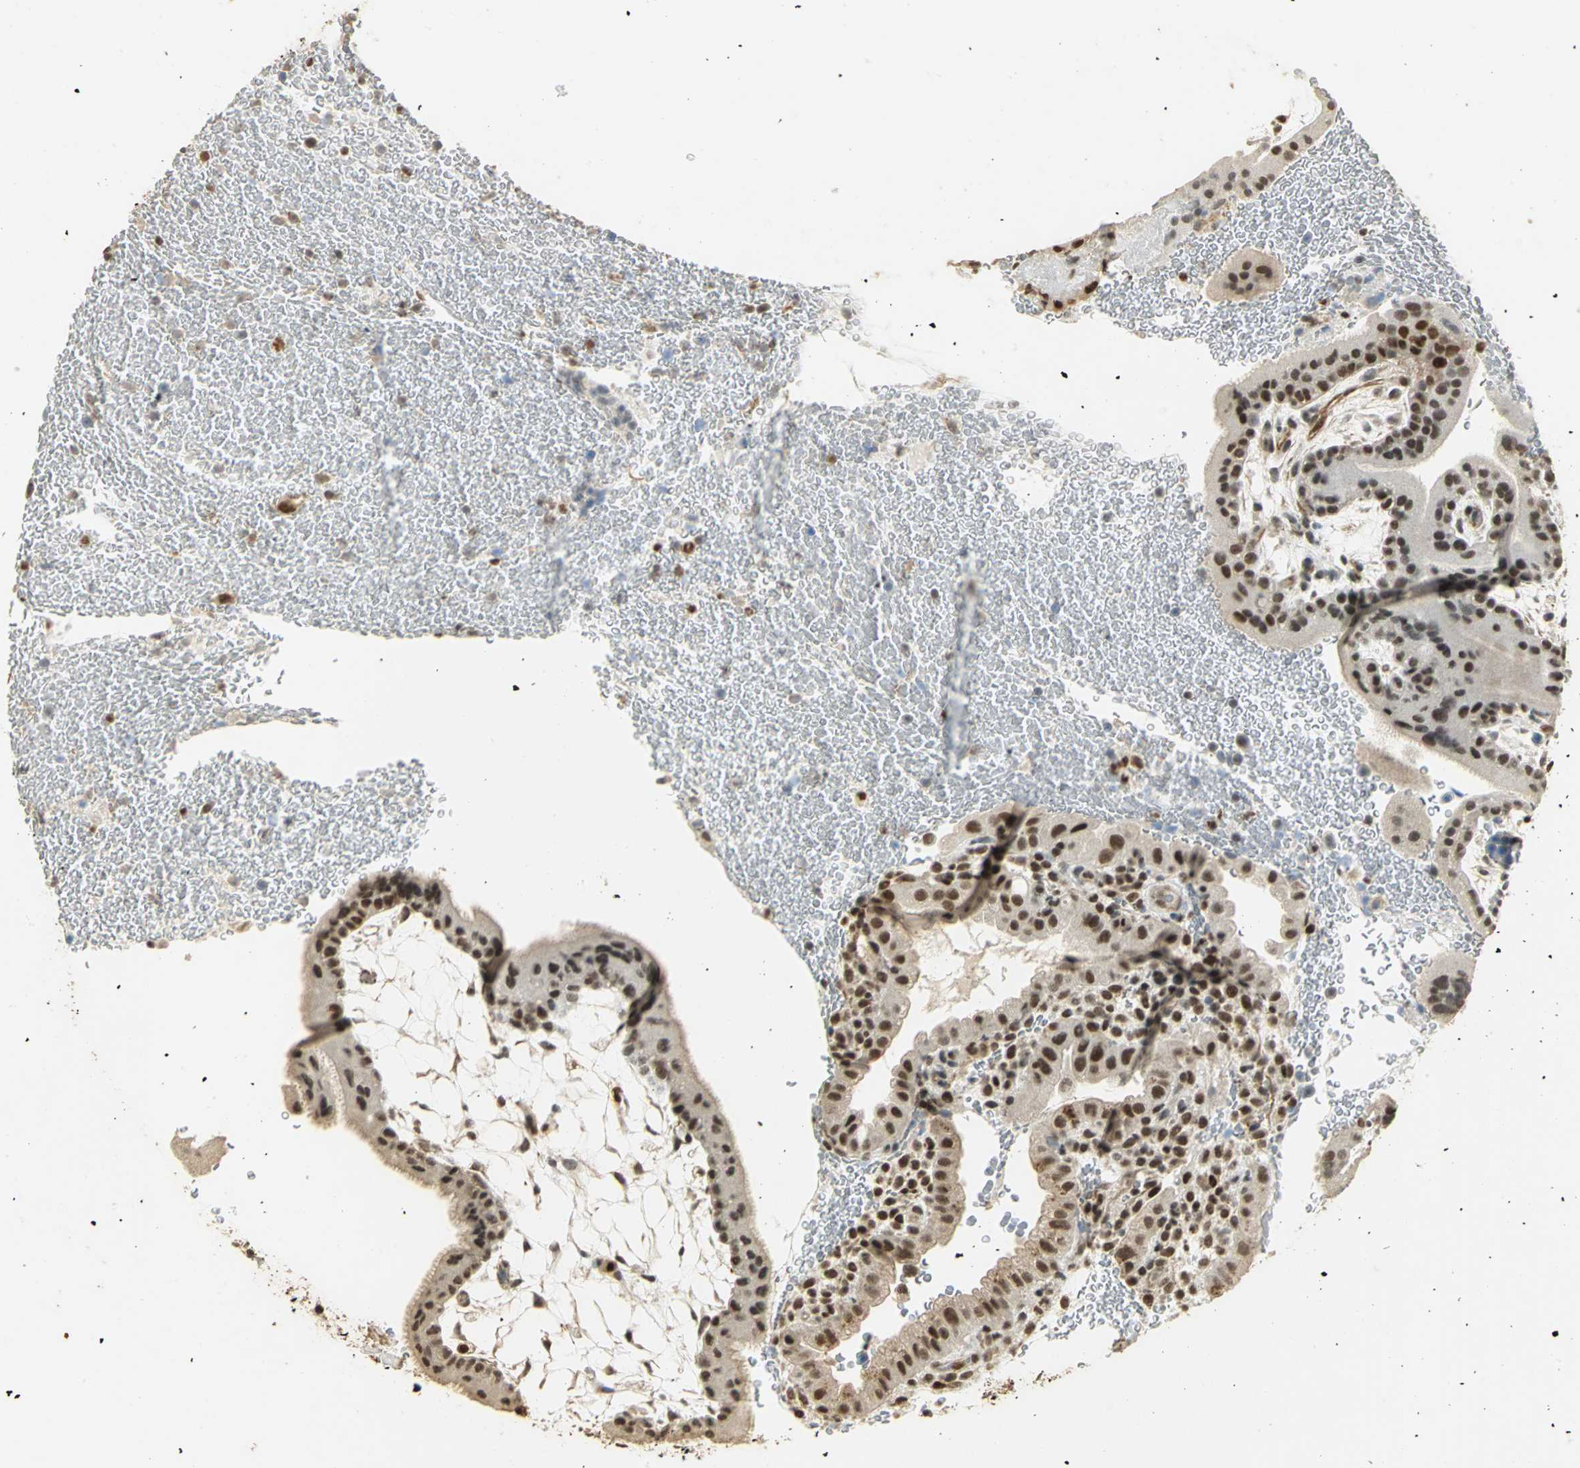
{"staining": {"intensity": "strong", "quantity": ">75%", "location": "nuclear"}, "tissue": "placenta", "cell_type": "Trophoblastic cells", "image_type": "normal", "snomed": [{"axis": "morphology", "description": "Normal tissue, NOS"}, {"axis": "topography", "description": "Placenta"}], "caption": "Brown immunohistochemical staining in normal human placenta demonstrates strong nuclear positivity in approximately >75% of trophoblastic cells. The staining was performed using DAB to visualize the protein expression in brown, while the nuclei were stained in blue with hematoxylin (Magnification: 20x).", "gene": "ELF1", "patient": {"sex": "female", "age": 19}}